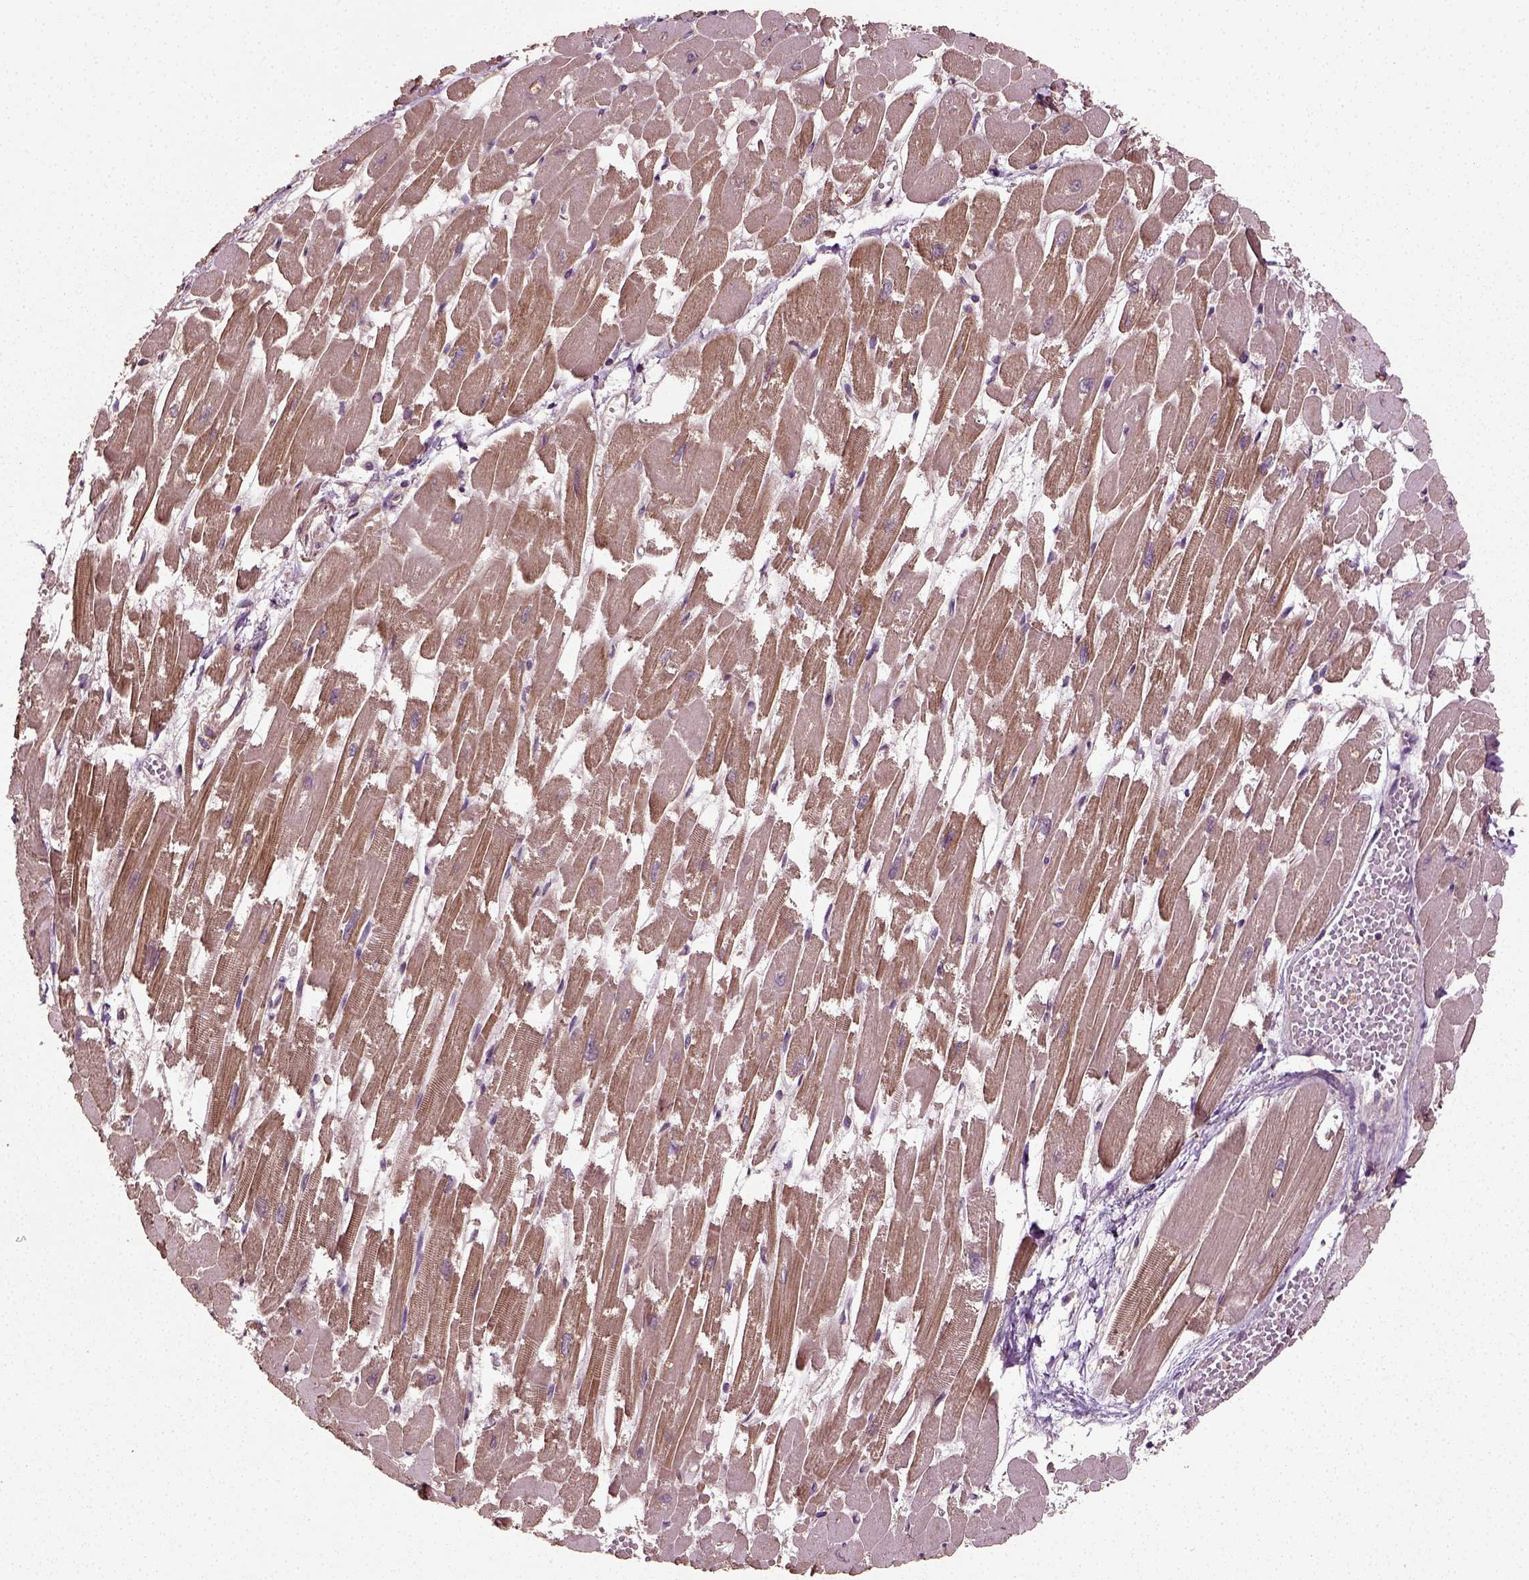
{"staining": {"intensity": "moderate", "quantity": "25%-75%", "location": "cytoplasmic/membranous"}, "tissue": "heart muscle", "cell_type": "Cardiomyocytes", "image_type": "normal", "snomed": [{"axis": "morphology", "description": "Normal tissue, NOS"}, {"axis": "topography", "description": "Heart"}], "caption": "Immunohistochemistry (IHC) staining of unremarkable heart muscle, which reveals medium levels of moderate cytoplasmic/membranous staining in approximately 25%-75% of cardiomyocytes indicating moderate cytoplasmic/membranous protein staining. The staining was performed using DAB (brown) for protein detection and nuclei were counterstained in hematoxylin (blue).", "gene": "ERV3", "patient": {"sex": "female", "age": 52}}